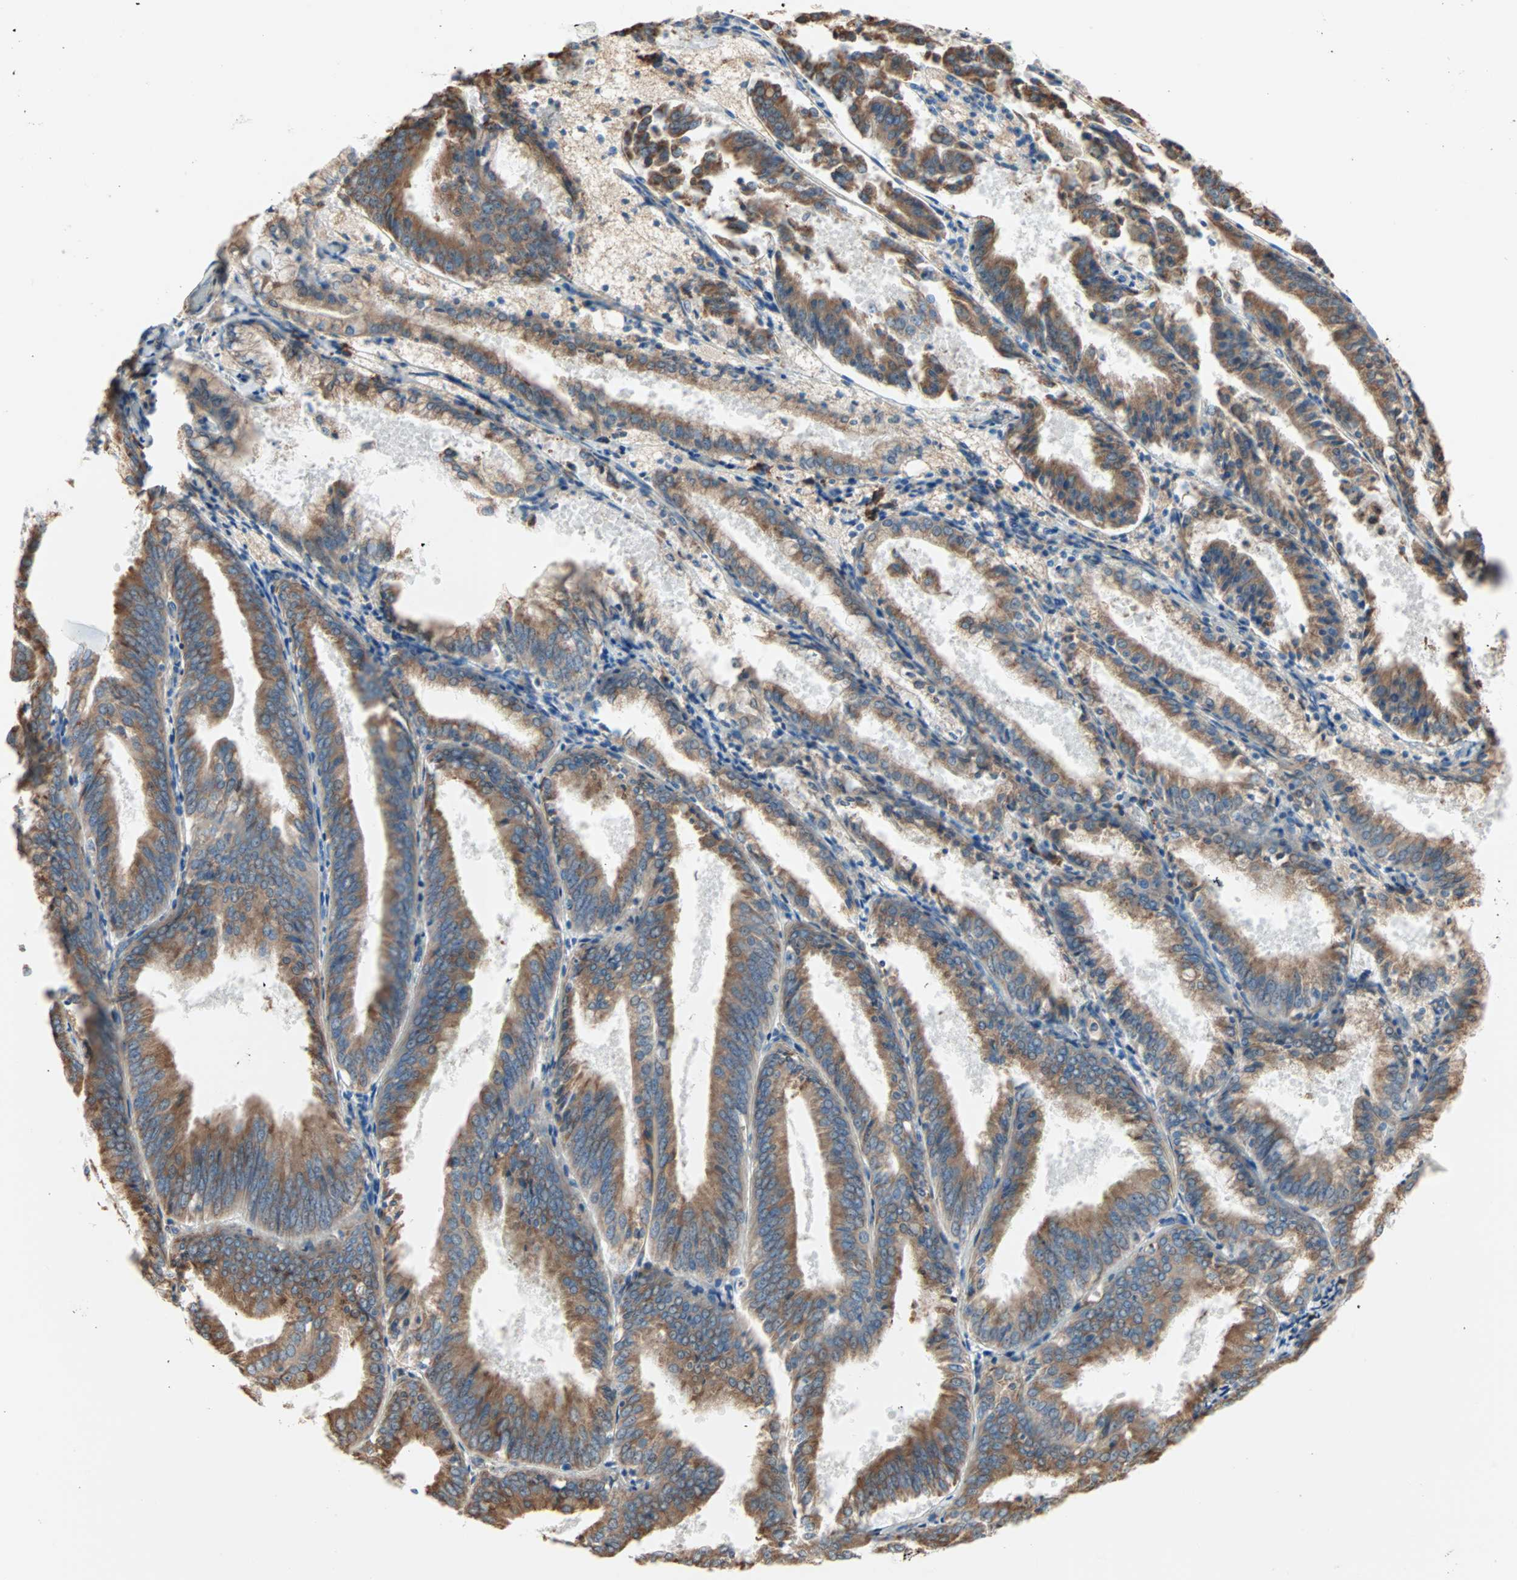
{"staining": {"intensity": "moderate", "quantity": ">75%", "location": "cytoplasmic/membranous"}, "tissue": "endometrial cancer", "cell_type": "Tumor cells", "image_type": "cancer", "snomed": [{"axis": "morphology", "description": "Adenocarcinoma, NOS"}, {"axis": "topography", "description": "Endometrium"}], "caption": "An image showing moderate cytoplasmic/membranous positivity in approximately >75% of tumor cells in endometrial cancer (adenocarcinoma), as visualized by brown immunohistochemical staining.", "gene": "PLCXD1", "patient": {"sex": "female", "age": 63}}